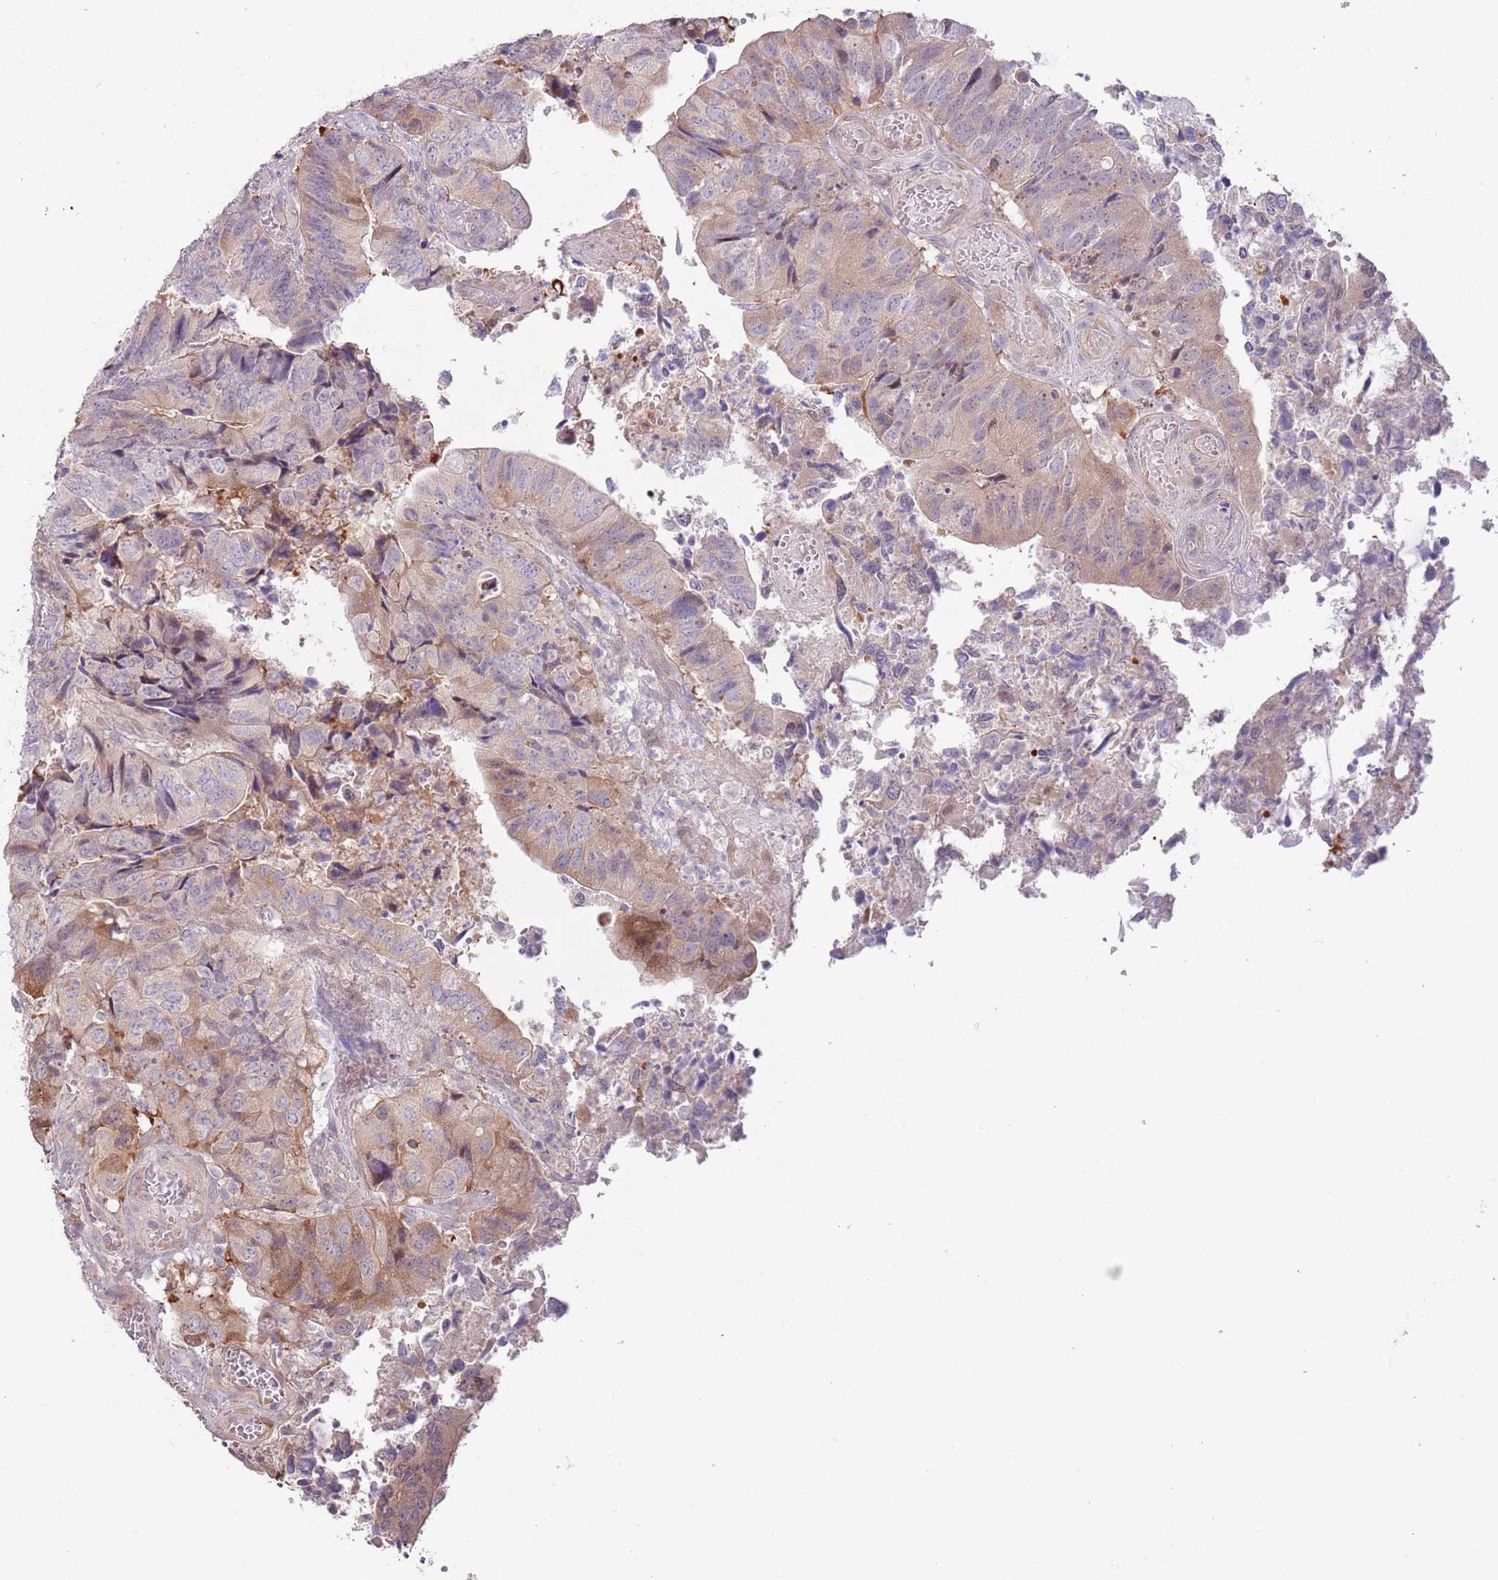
{"staining": {"intensity": "moderate", "quantity": "<25%", "location": "cytoplasmic/membranous"}, "tissue": "colorectal cancer", "cell_type": "Tumor cells", "image_type": "cancer", "snomed": [{"axis": "morphology", "description": "Adenocarcinoma, NOS"}, {"axis": "topography", "description": "Colon"}], "caption": "Immunohistochemical staining of colorectal cancer displays low levels of moderate cytoplasmic/membranous protein positivity in about <25% of tumor cells. Immunohistochemistry stains the protein of interest in brown and the nuclei are stained blue.", "gene": "LDHD", "patient": {"sex": "female", "age": 67}}